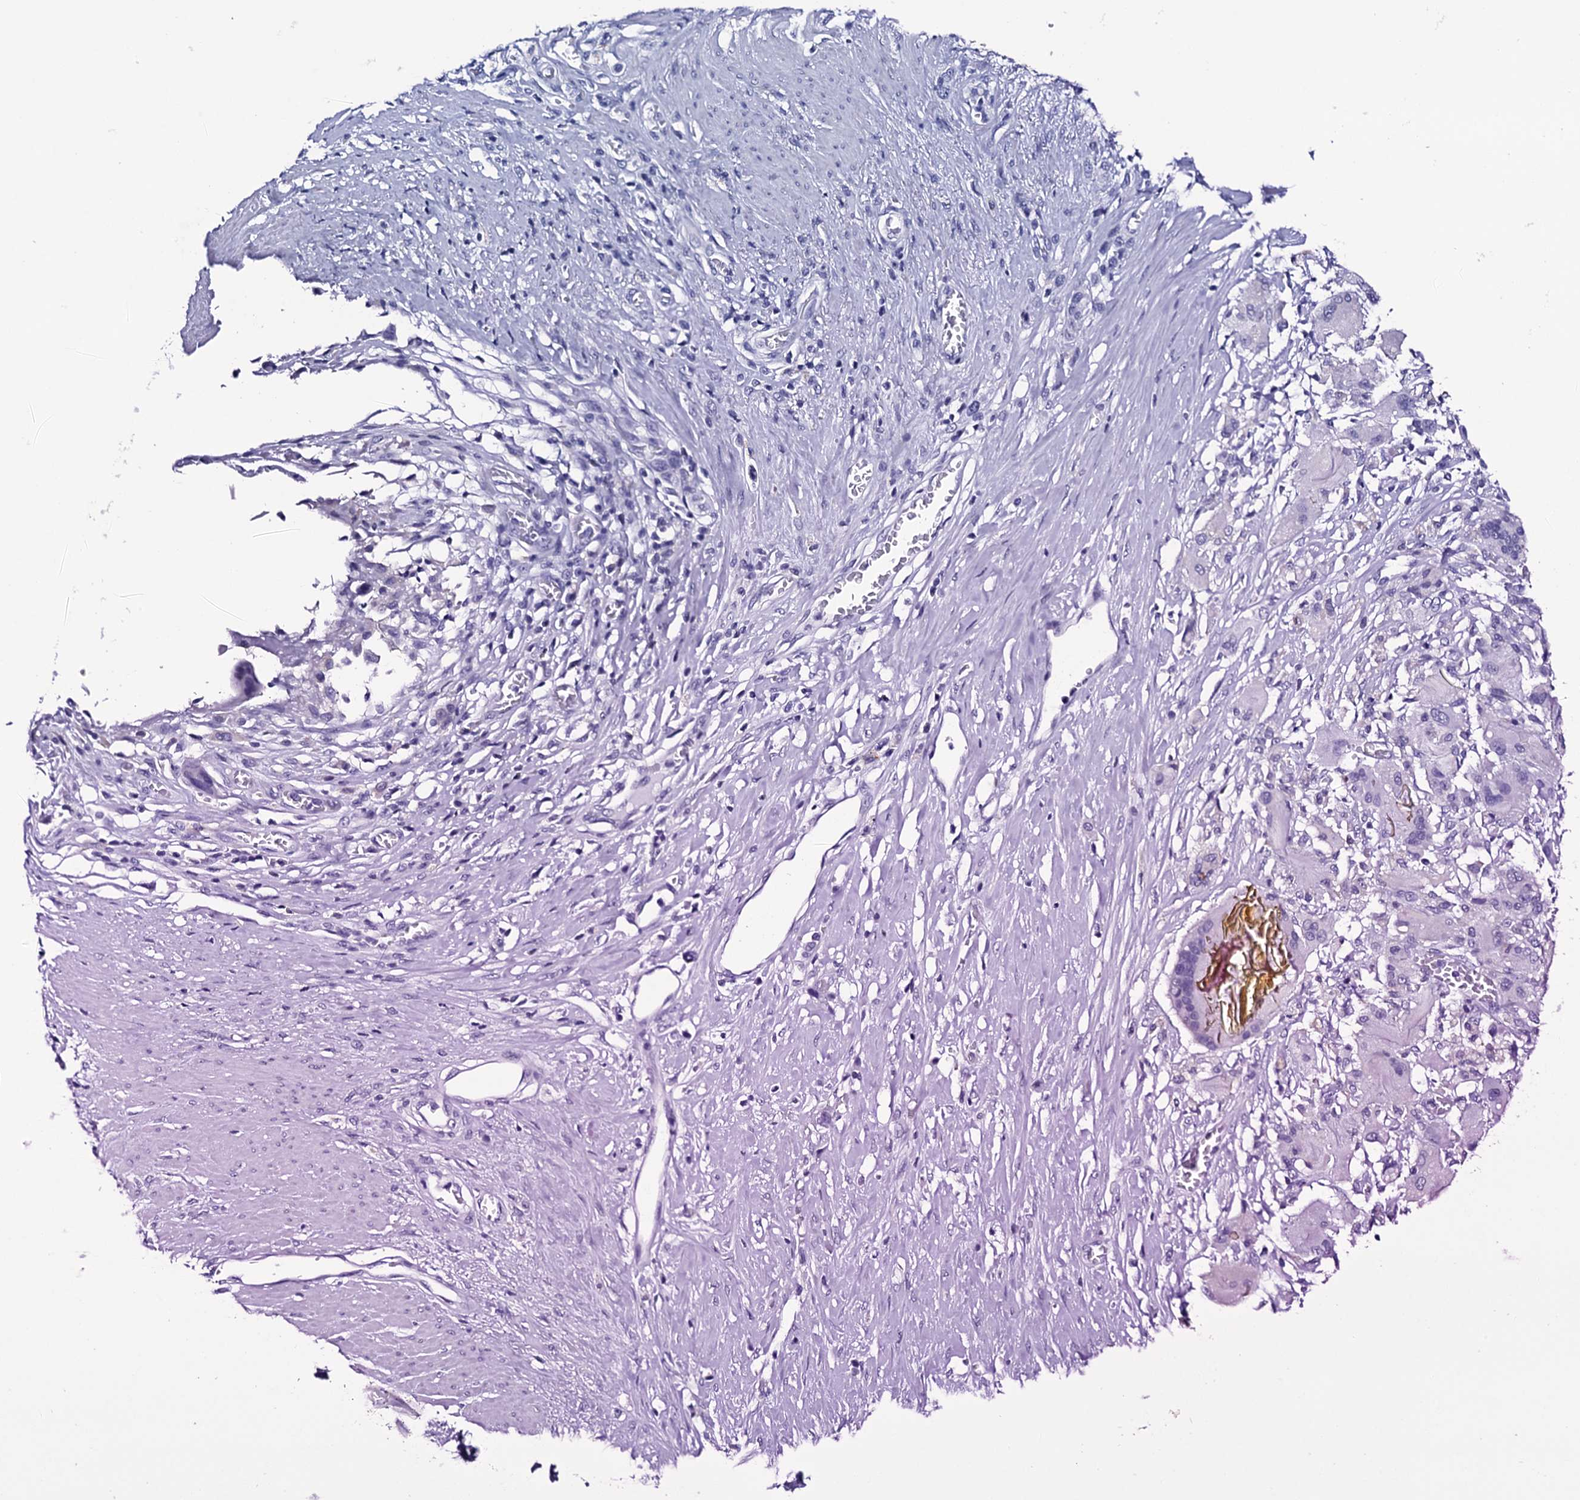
{"staining": {"intensity": "negative", "quantity": "none", "location": "none"}, "tissue": "stomach cancer", "cell_type": "Tumor cells", "image_type": "cancer", "snomed": [{"axis": "morphology", "description": "Adenocarcinoma, NOS"}, {"axis": "morphology", "description": "Adenocarcinoma, High grade"}, {"axis": "topography", "description": "Stomach, upper"}, {"axis": "topography", "description": "Stomach, lower"}], "caption": "Tumor cells show no significant positivity in adenocarcinoma (stomach).", "gene": "ITPRID2", "patient": {"sex": "female", "age": 65}}